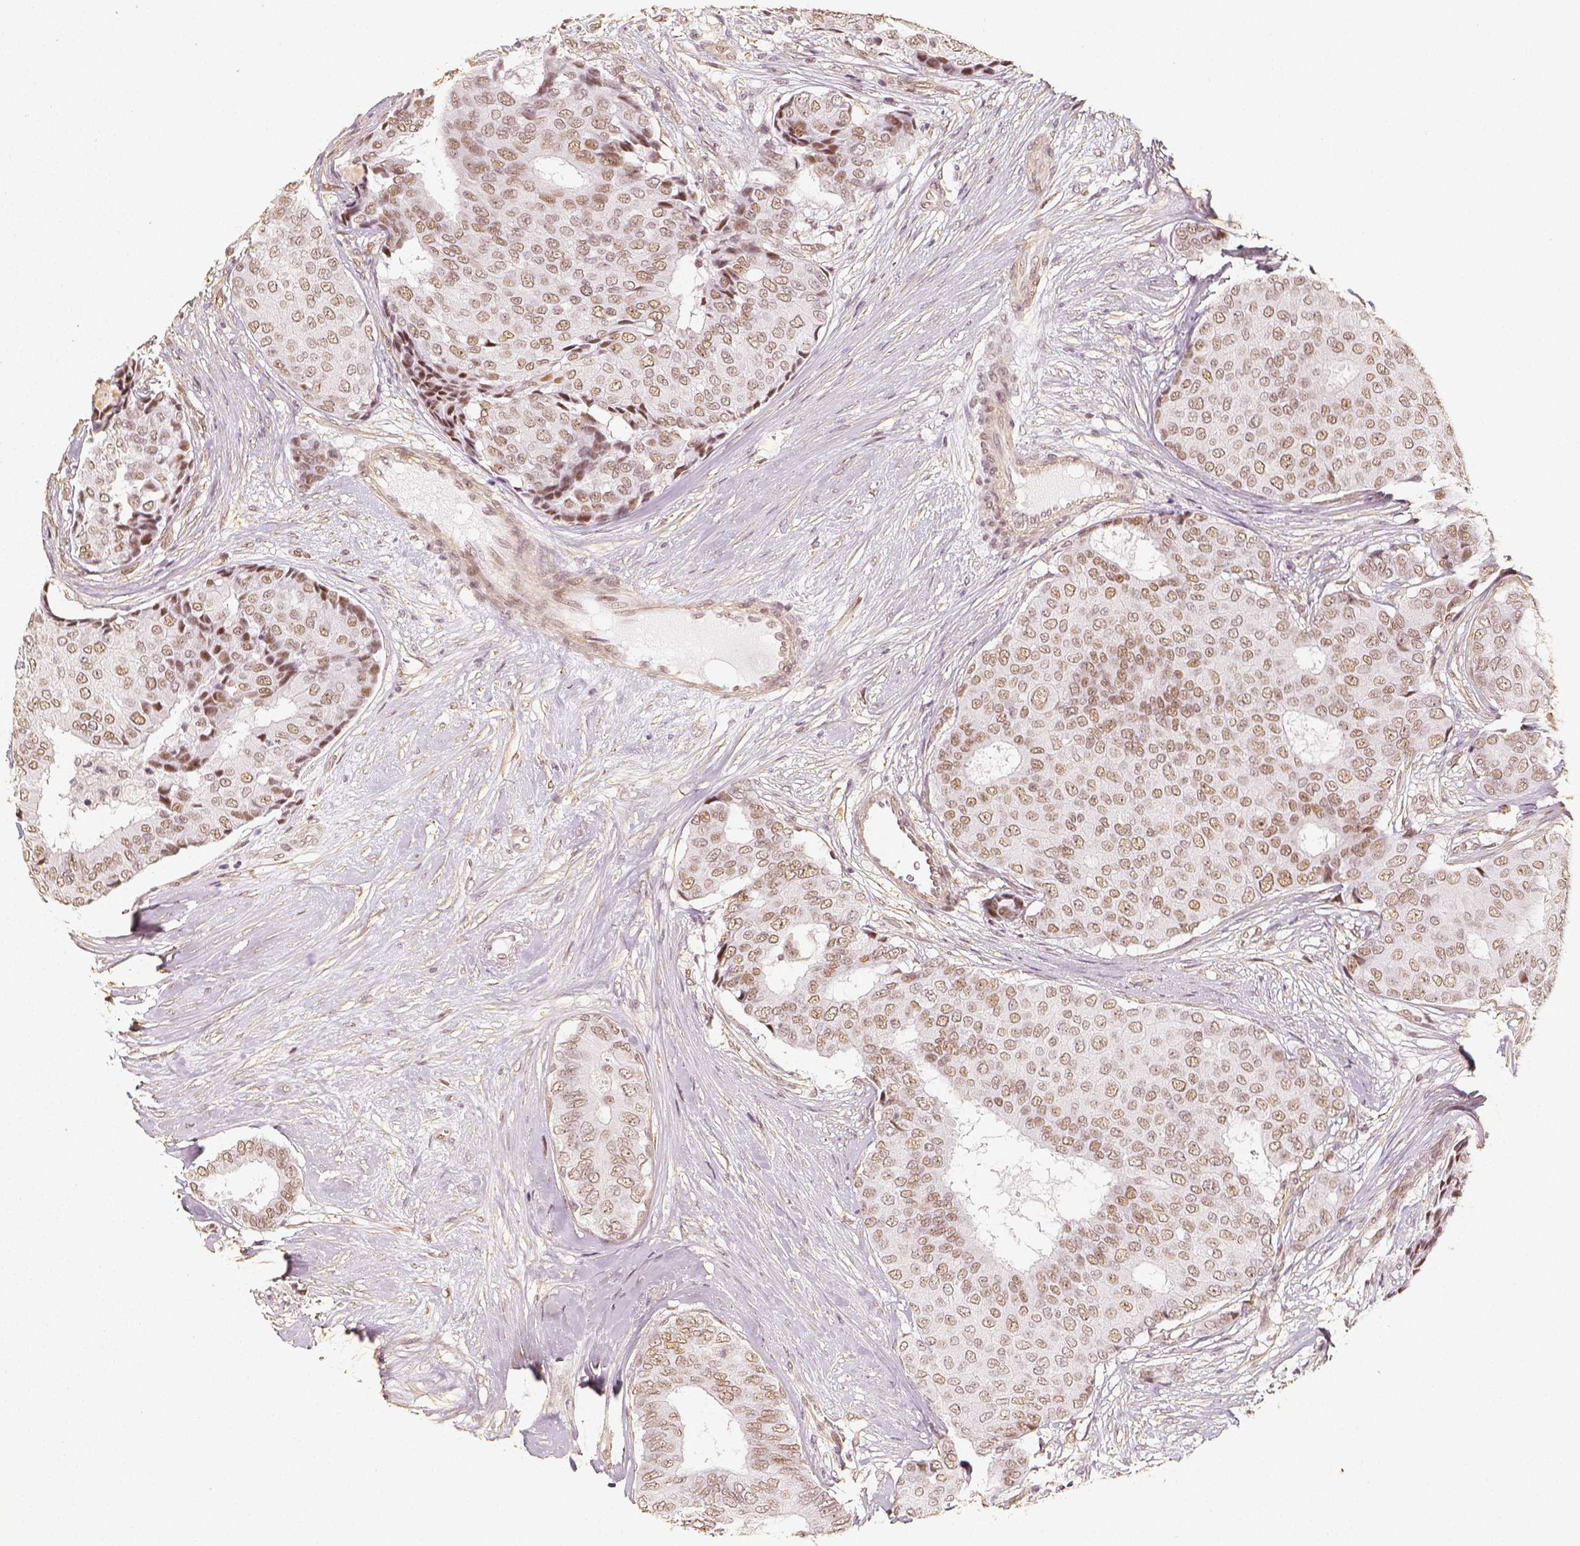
{"staining": {"intensity": "weak", "quantity": ">75%", "location": "nuclear"}, "tissue": "breast cancer", "cell_type": "Tumor cells", "image_type": "cancer", "snomed": [{"axis": "morphology", "description": "Duct carcinoma"}, {"axis": "topography", "description": "Breast"}], "caption": "IHC staining of invasive ductal carcinoma (breast), which demonstrates low levels of weak nuclear positivity in approximately >75% of tumor cells indicating weak nuclear protein expression. The staining was performed using DAB (3,3'-diaminobenzidine) (brown) for protein detection and nuclei were counterstained in hematoxylin (blue).", "gene": "HDAC1", "patient": {"sex": "female", "age": 75}}